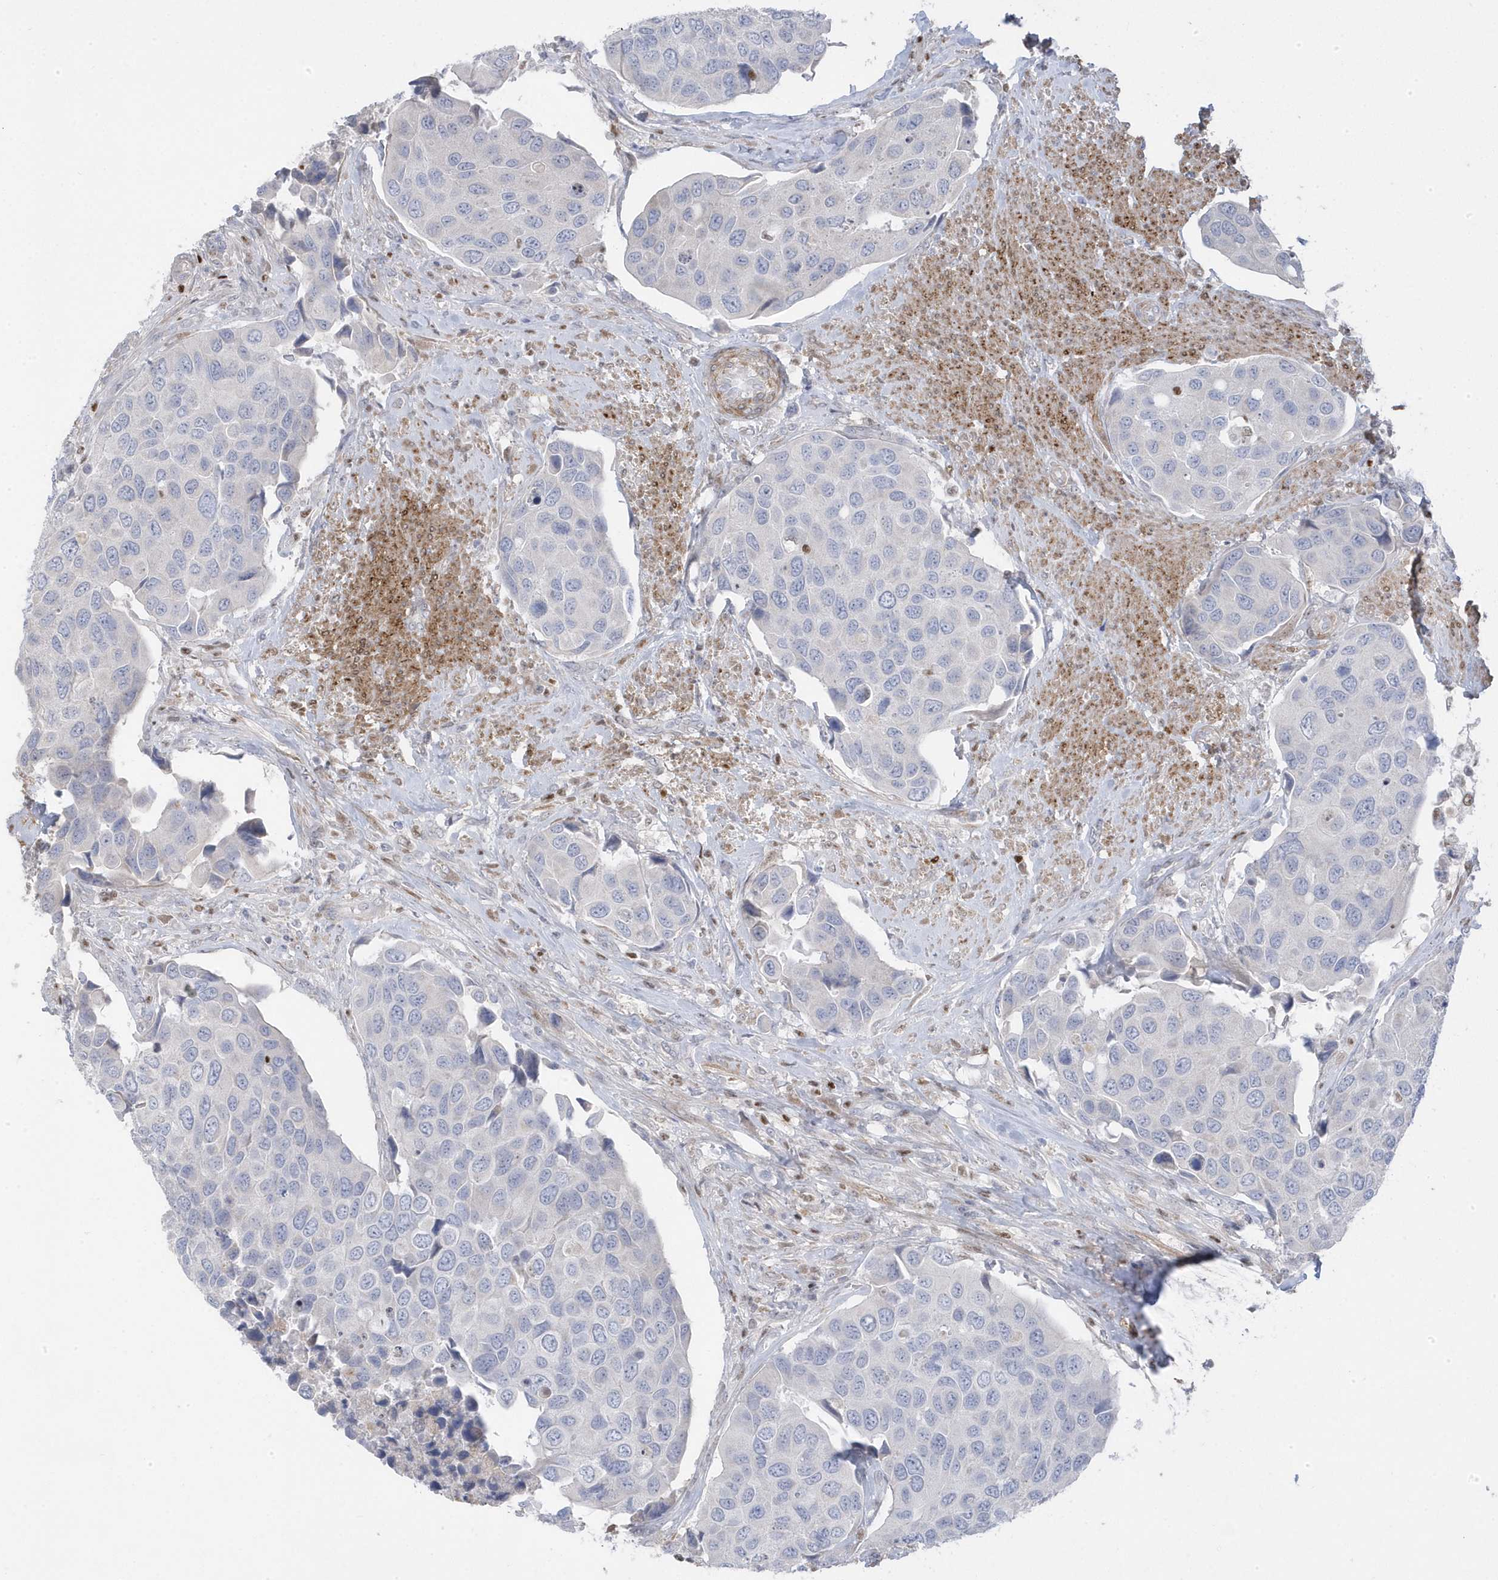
{"staining": {"intensity": "negative", "quantity": "none", "location": "none"}, "tissue": "urothelial cancer", "cell_type": "Tumor cells", "image_type": "cancer", "snomed": [{"axis": "morphology", "description": "Urothelial carcinoma, High grade"}, {"axis": "topography", "description": "Urinary bladder"}], "caption": "High-grade urothelial carcinoma was stained to show a protein in brown. There is no significant positivity in tumor cells.", "gene": "GTPBP6", "patient": {"sex": "male", "age": 74}}